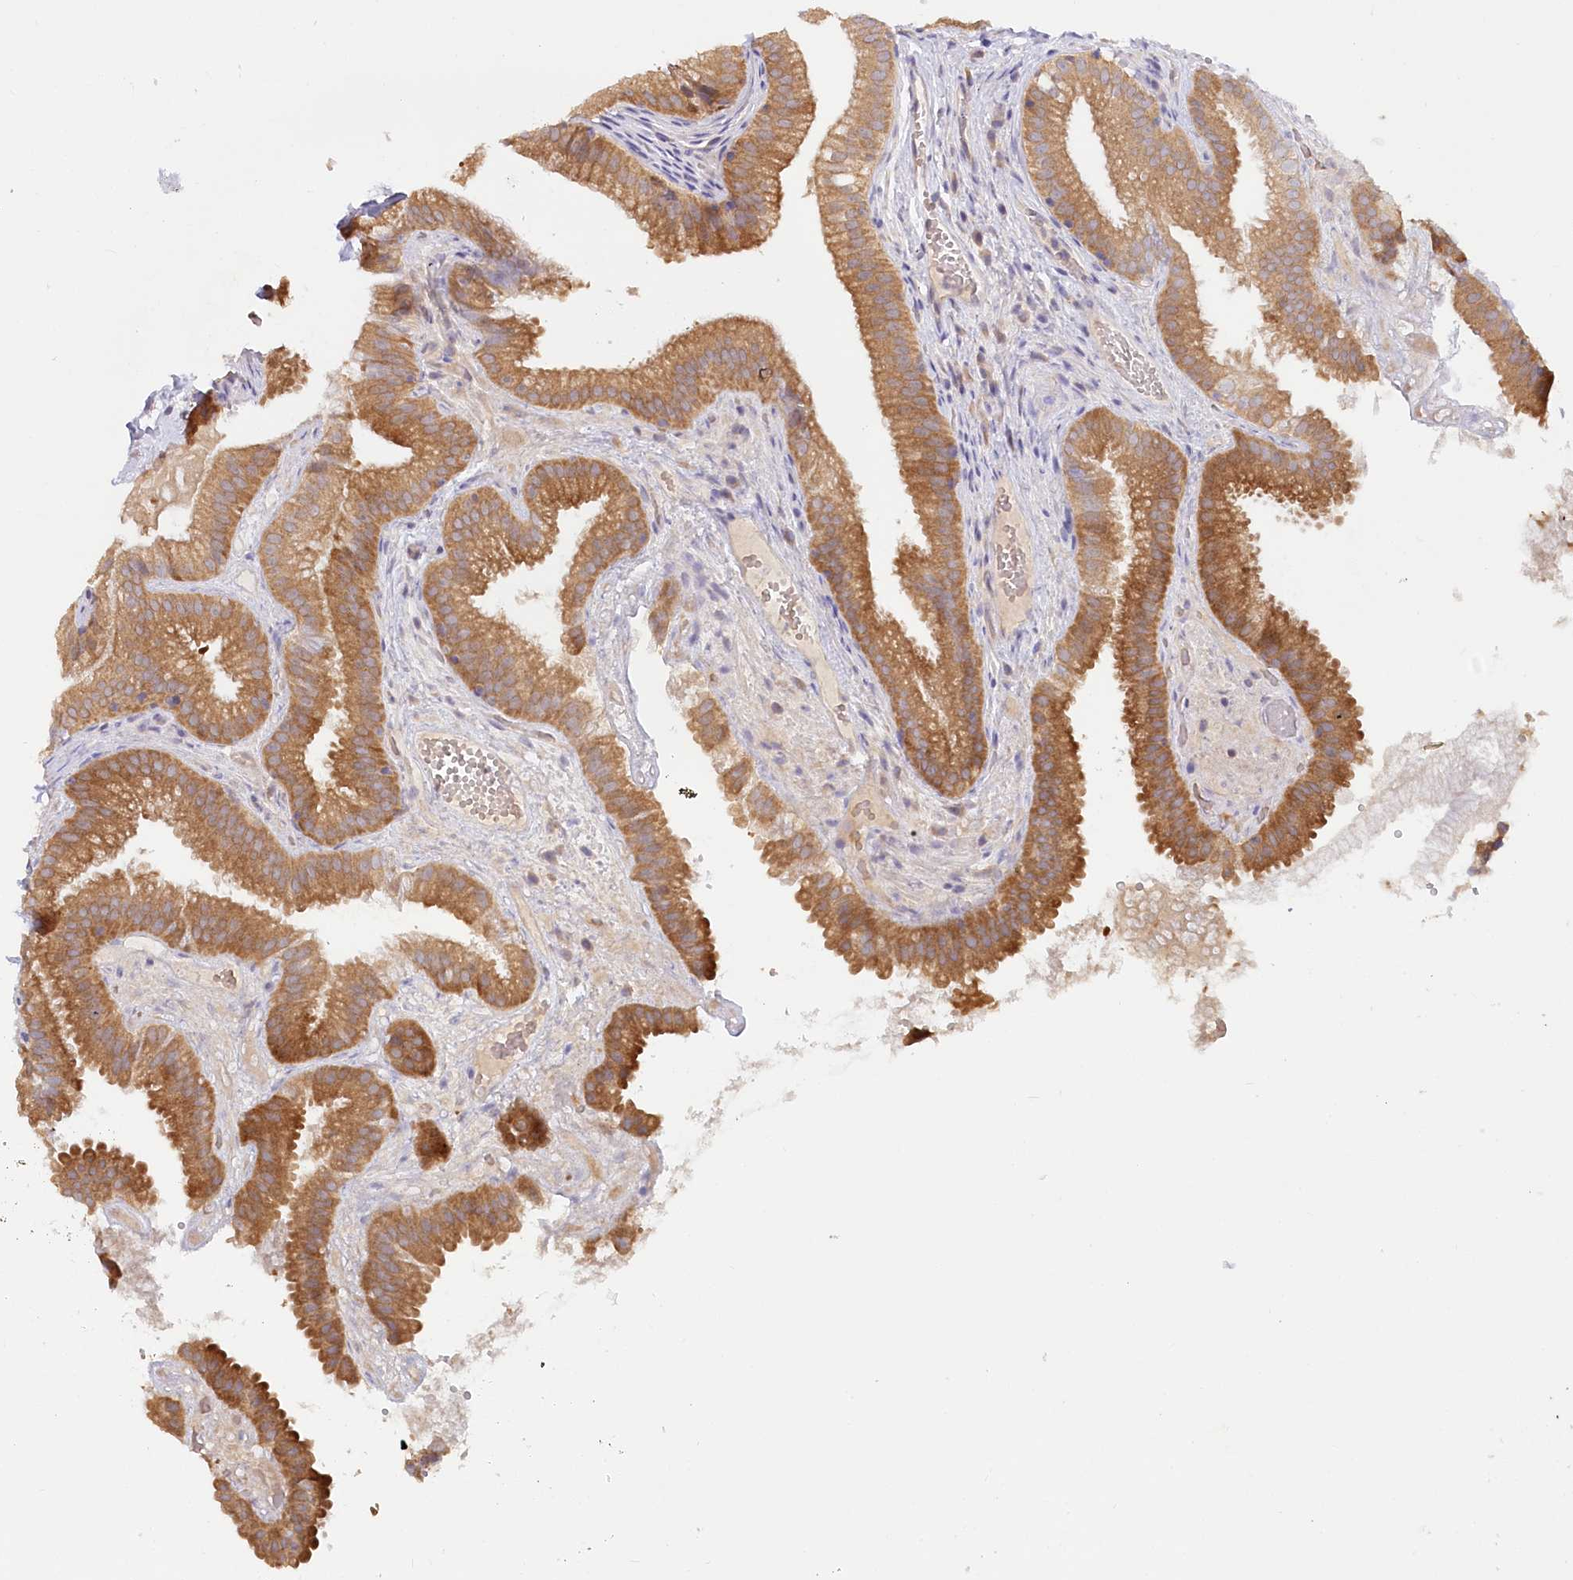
{"staining": {"intensity": "moderate", "quantity": ">75%", "location": "cytoplasmic/membranous"}, "tissue": "gallbladder", "cell_type": "Glandular cells", "image_type": "normal", "snomed": [{"axis": "morphology", "description": "Normal tissue, NOS"}, {"axis": "topography", "description": "Gallbladder"}], "caption": "Protein staining of benign gallbladder exhibits moderate cytoplasmic/membranous staining in approximately >75% of glandular cells.", "gene": "PAIP2", "patient": {"sex": "female", "age": 30}}